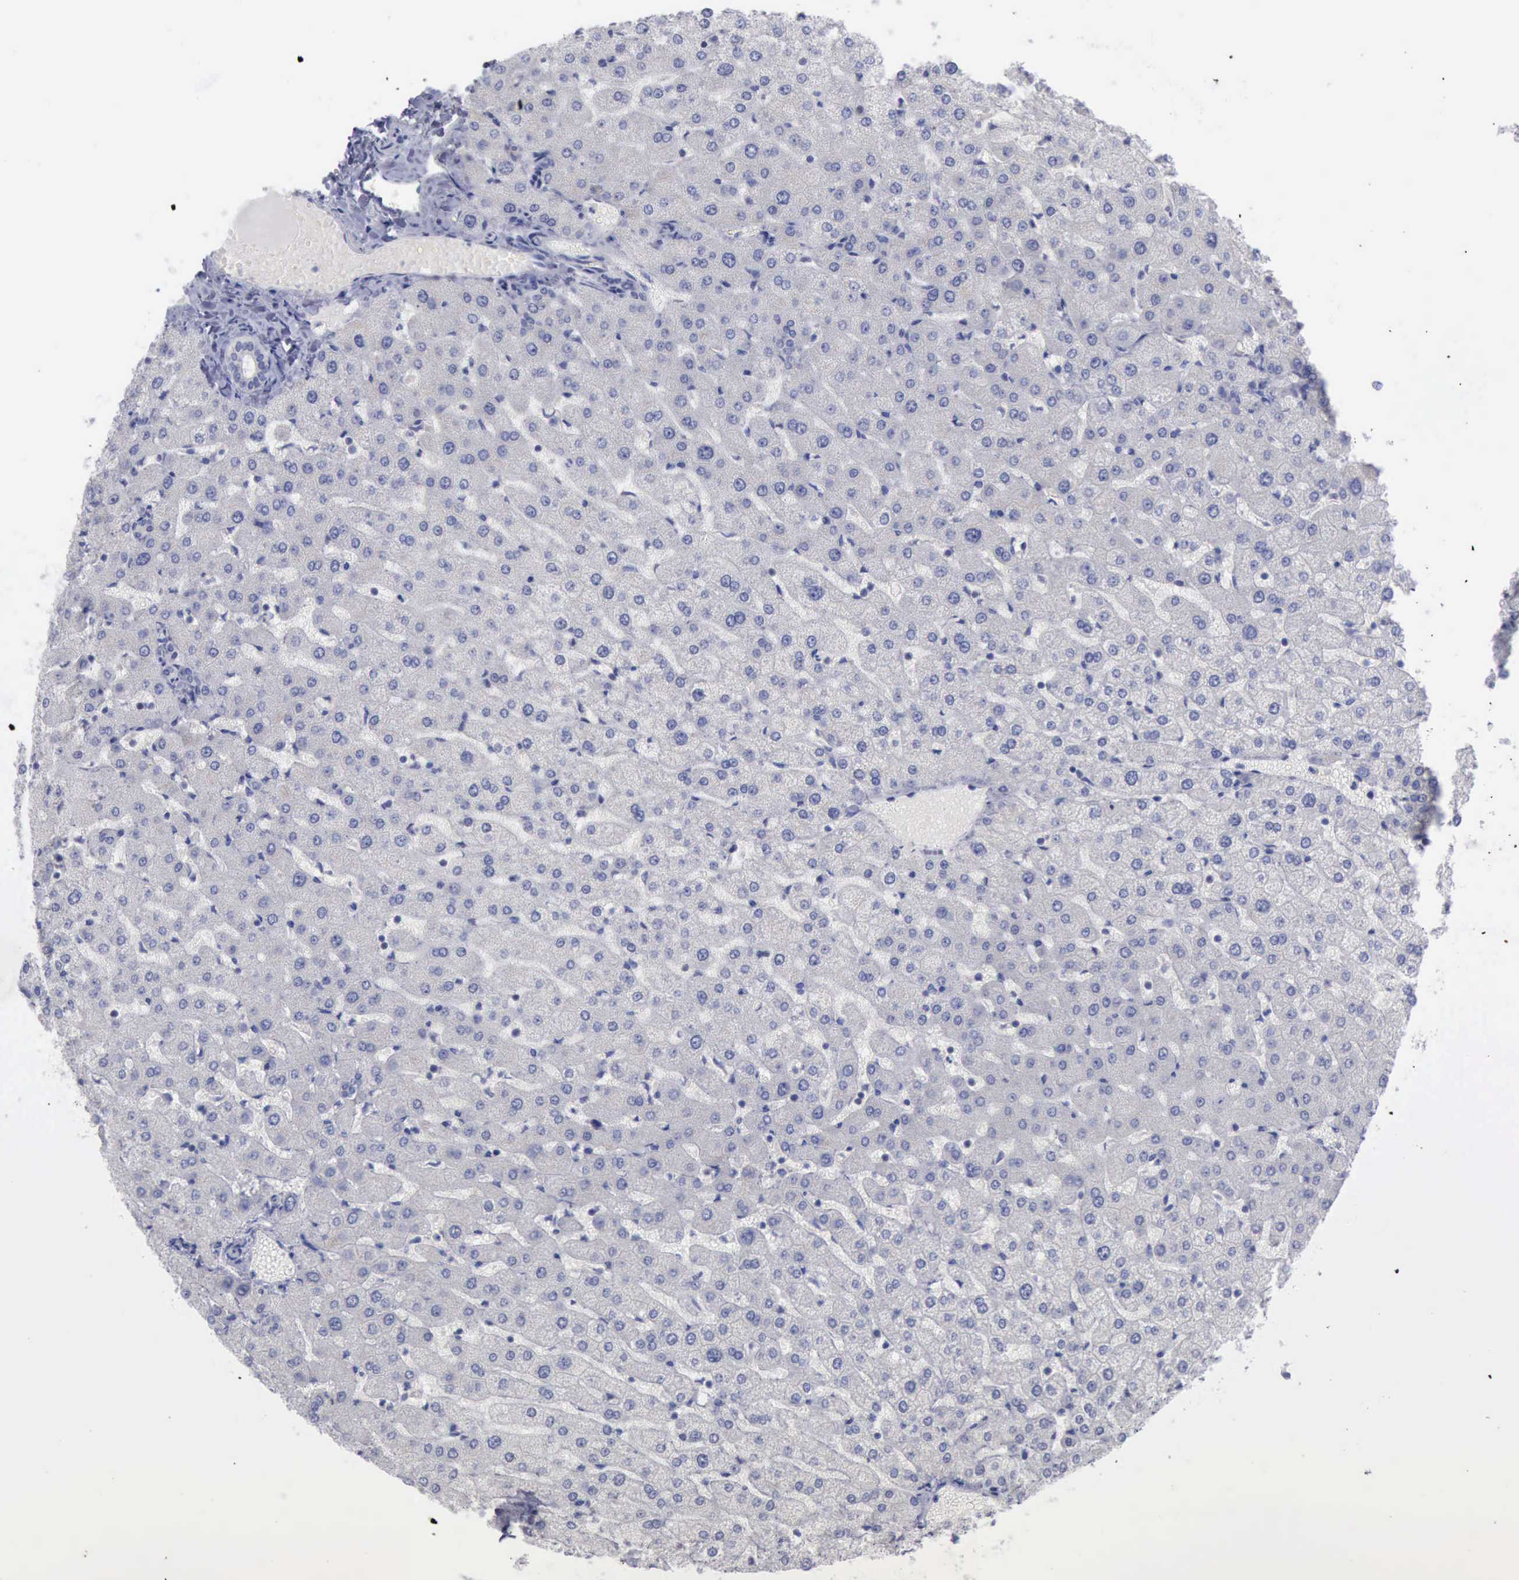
{"staining": {"intensity": "negative", "quantity": "none", "location": "none"}, "tissue": "liver", "cell_type": "Cholangiocytes", "image_type": "normal", "snomed": [{"axis": "morphology", "description": "Normal tissue, NOS"}, {"axis": "morphology", "description": "Fibrosis, NOS"}, {"axis": "topography", "description": "Liver"}], "caption": "Immunohistochemistry (IHC) of benign liver displays no expression in cholangiocytes. The staining was performed using DAB (3,3'-diaminobenzidine) to visualize the protein expression in brown, while the nuclei were stained in blue with hematoxylin (Magnification: 20x).", "gene": "SATB2", "patient": {"sex": "female", "age": 29}}